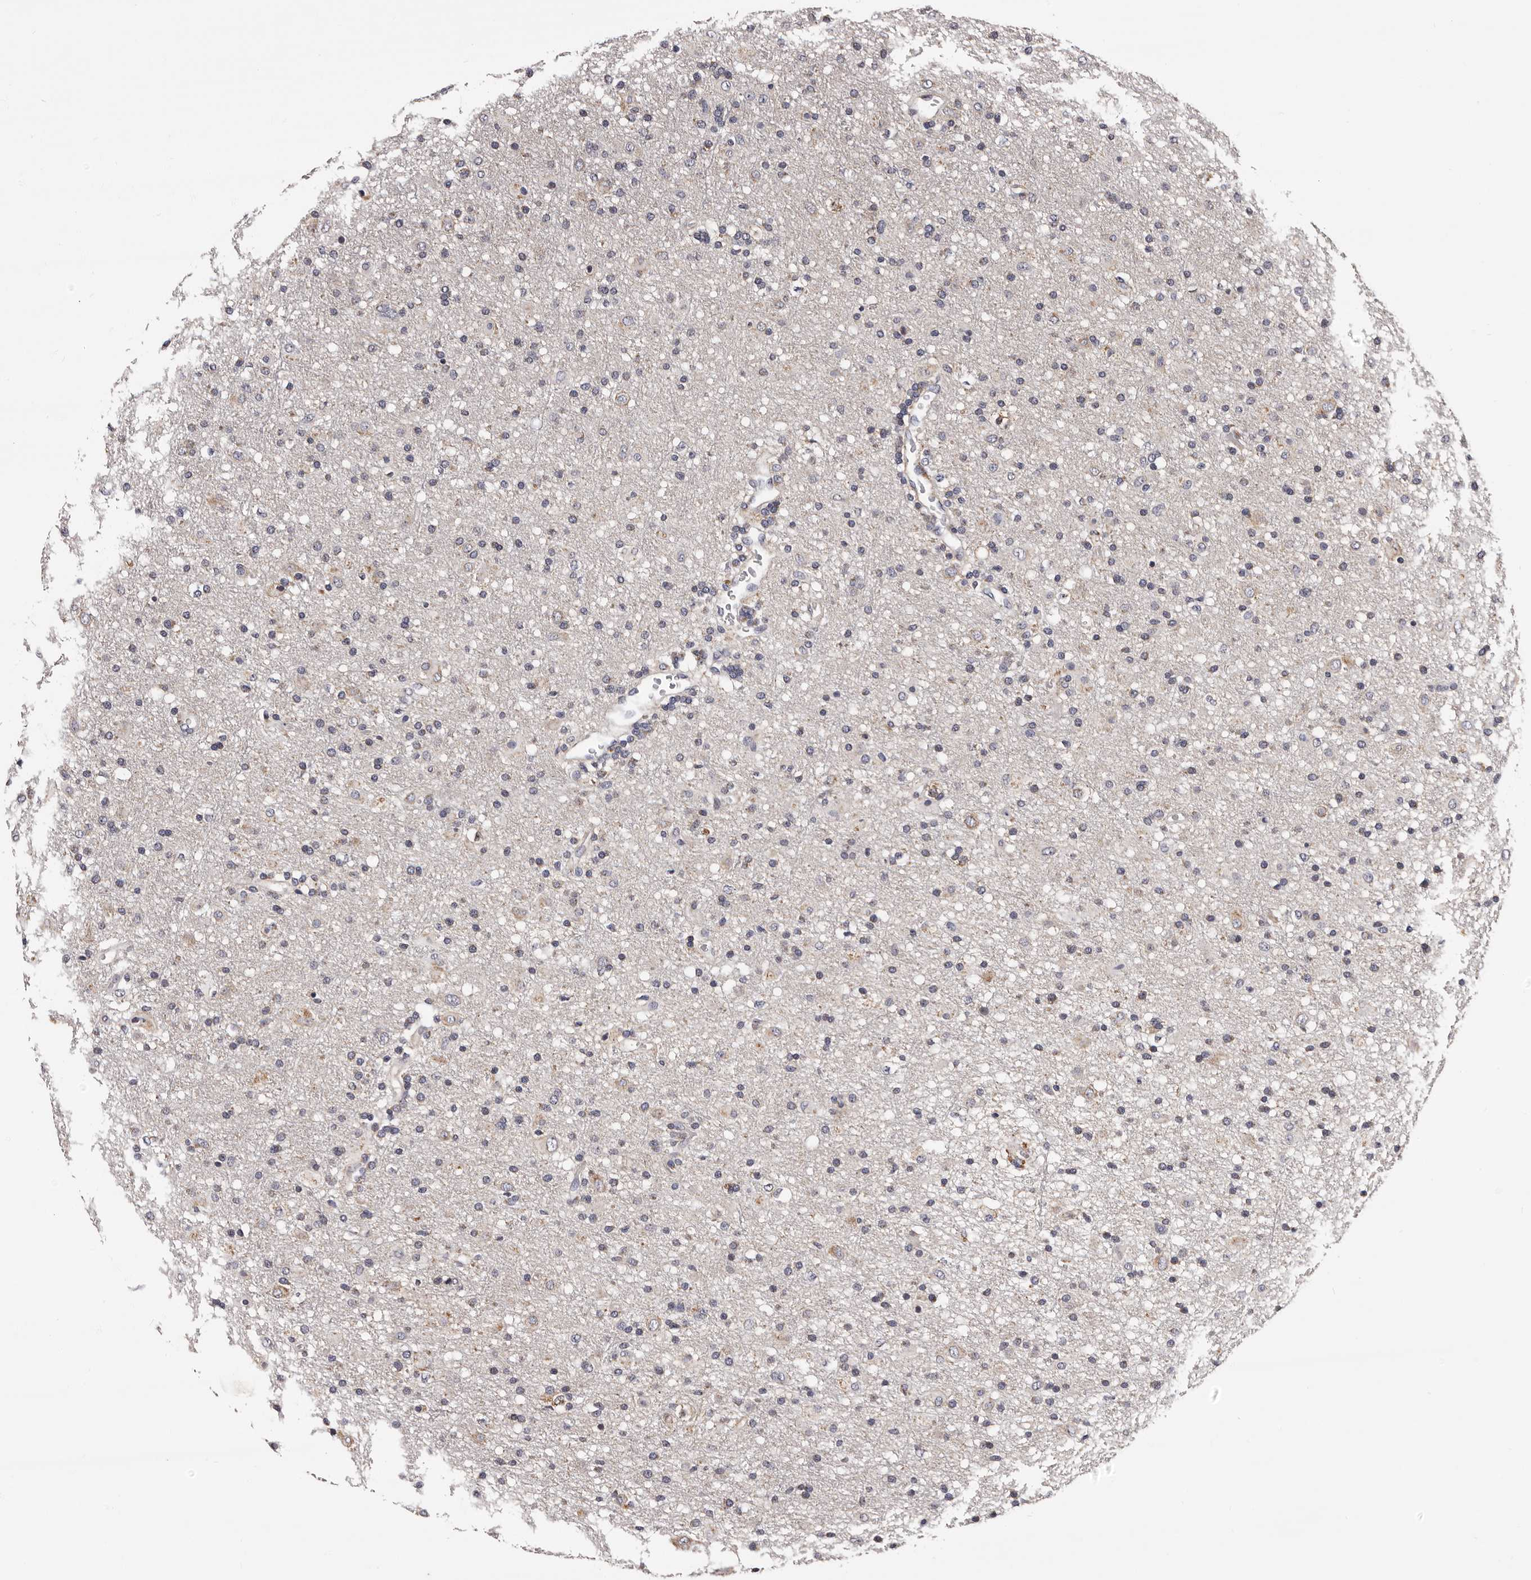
{"staining": {"intensity": "negative", "quantity": "none", "location": "none"}, "tissue": "glioma", "cell_type": "Tumor cells", "image_type": "cancer", "snomed": [{"axis": "morphology", "description": "Glioma, malignant, Low grade"}, {"axis": "topography", "description": "Brain"}], "caption": "This histopathology image is of malignant glioma (low-grade) stained with immunohistochemistry to label a protein in brown with the nuclei are counter-stained blue. There is no expression in tumor cells.", "gene": "TAF4B", "patient": {"sex": "male", "age": 65}}